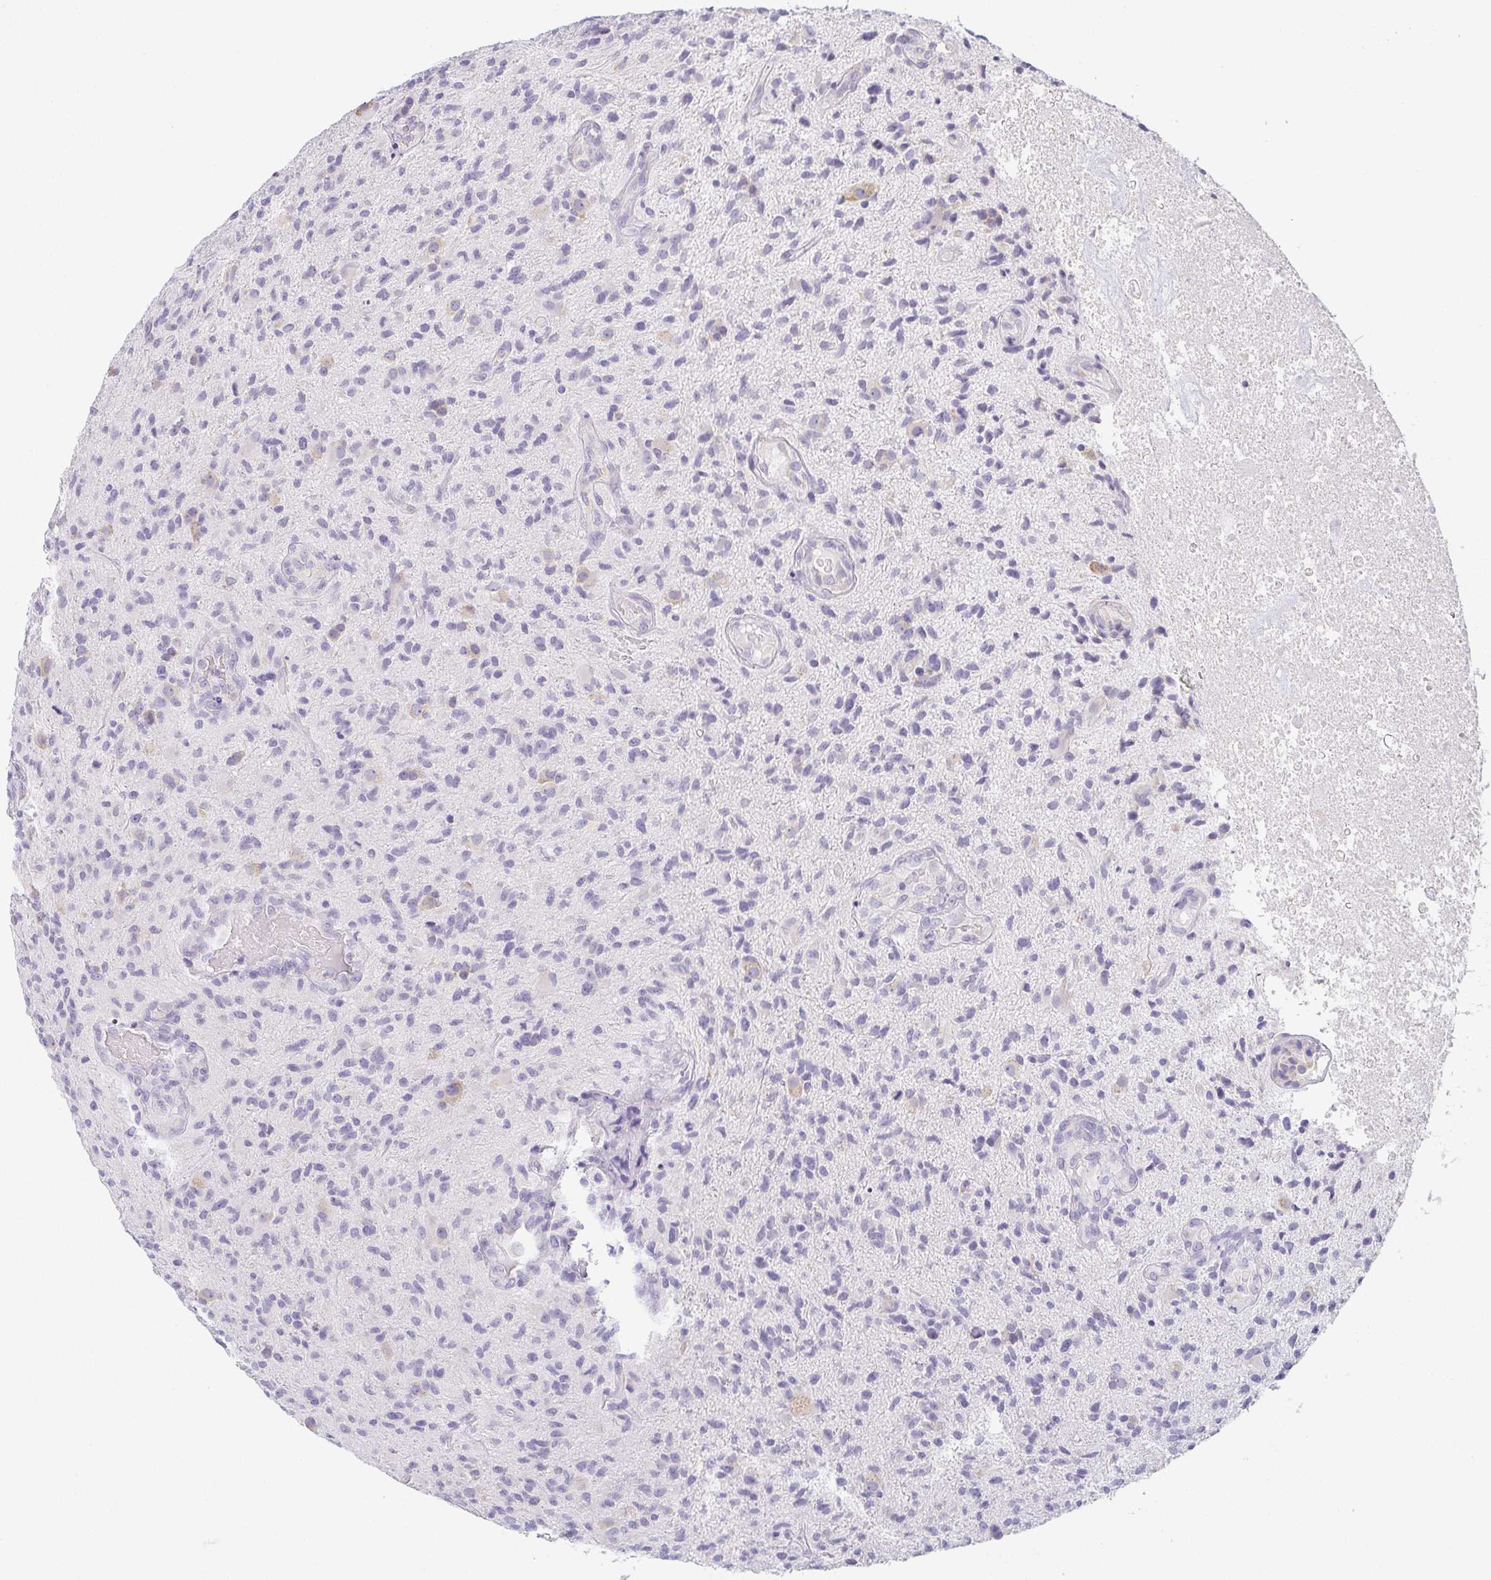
{"staining": {"intensity": "negative", "quantity": "none", "location": "none"}, "tissue": "glioma", "cell_type": "Tumor cells", "image_type": "cancer", "snomed": [{"axis": "morphology", "description": "Glioma, malignant, High grade"}, {"axis": "topography", "description": "Brain"}], "caption": "Malignant high-grade glioma was stained to show a protein in brown. There is no significant expression in tumor cells. Brightfield microscopy of immunohistochemistry stained with DAB (3,3'-diaminobenzidine) (brown) and hematoxylin (blue), captured at high magnification.", "gene": "PRR27", "patient": {"sex": "male", "age": 55}}